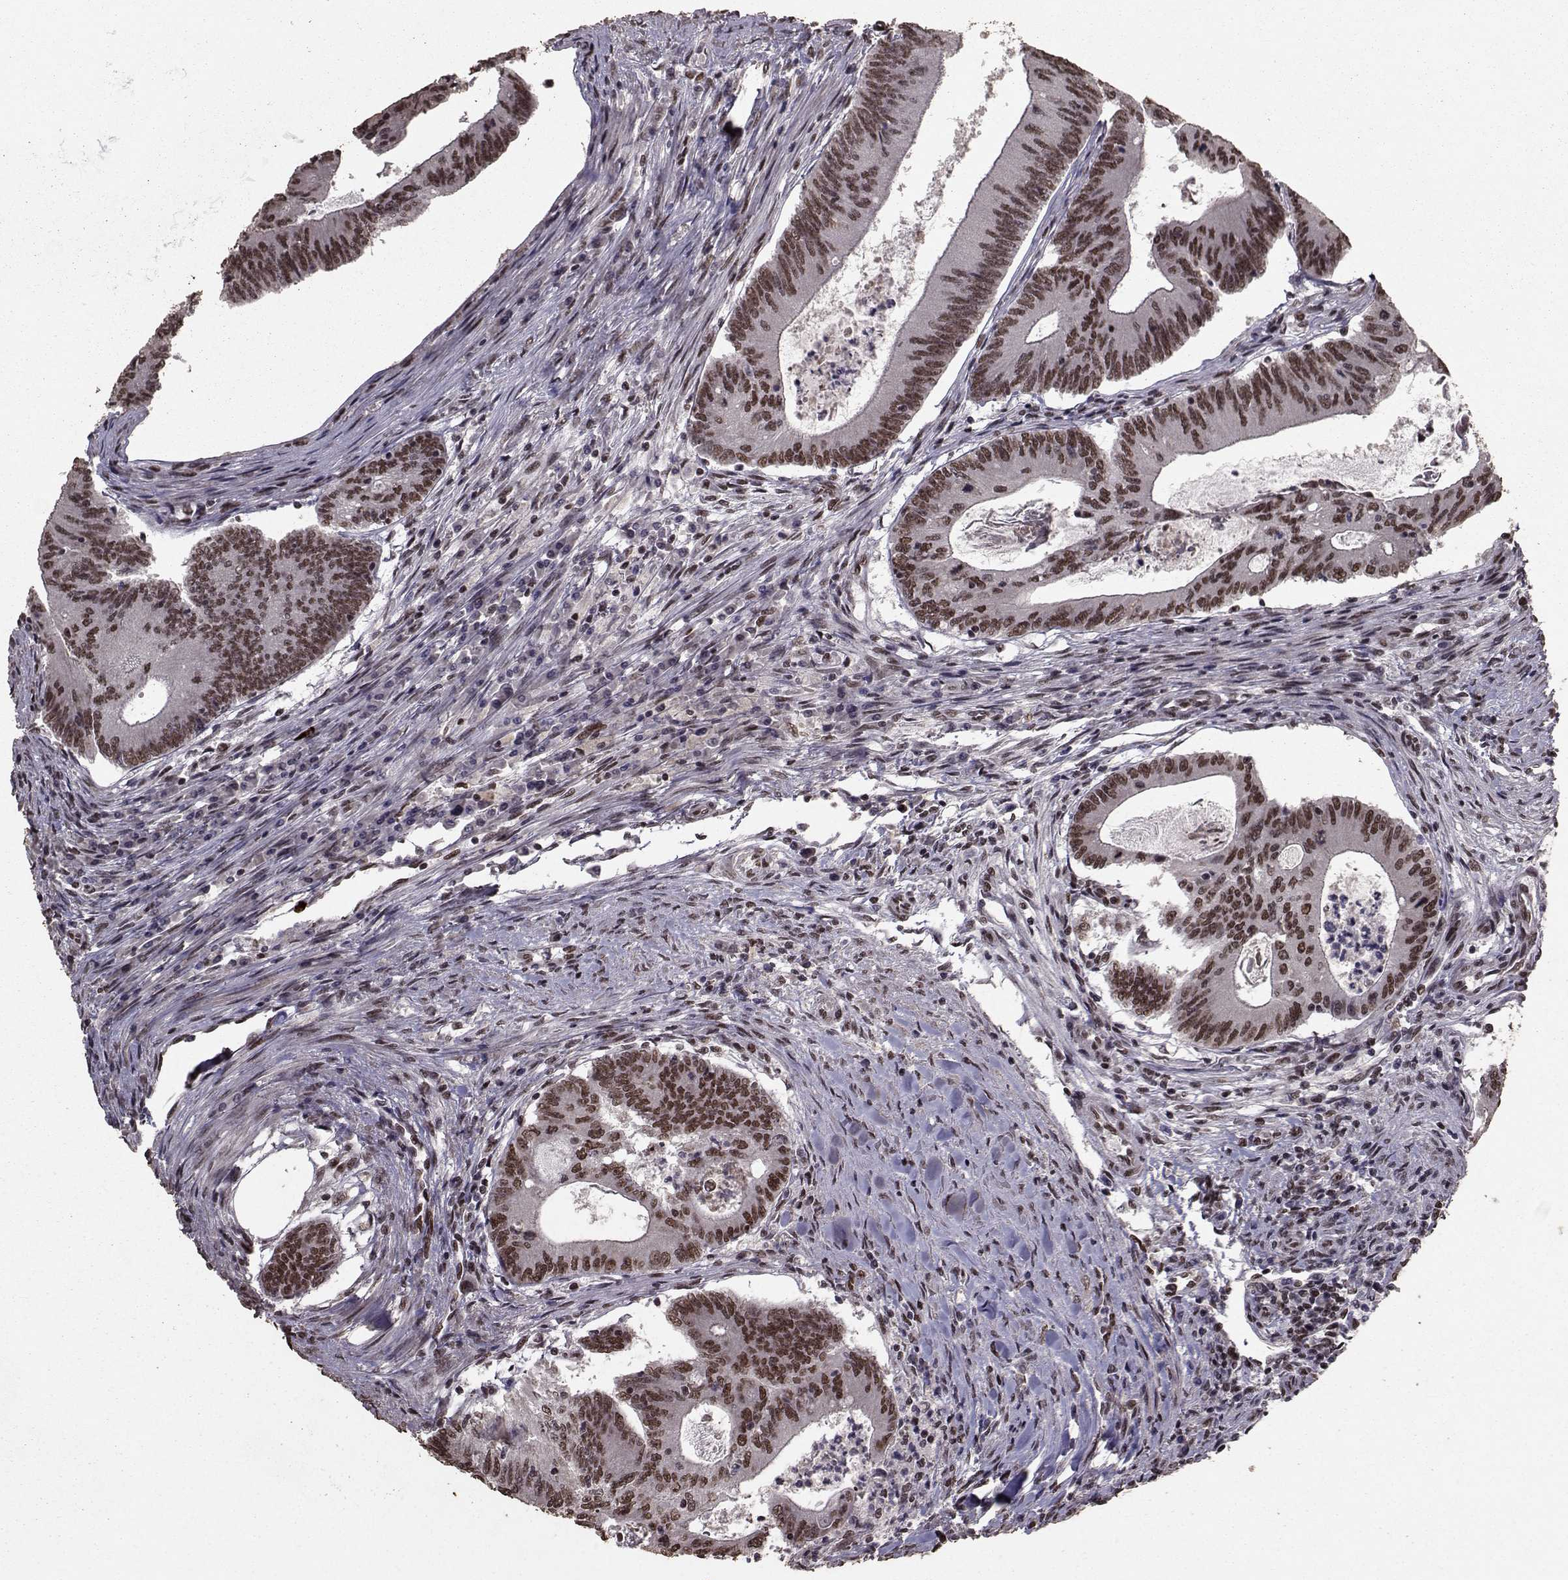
{"staining": {"intensity": "strong", "quantity": ">75%", "location": "nuclear"}, "tissue": "colorectal cancer", "cell_type": "Tumor cells", "image_type": "cancer", "snomed": [{"axis": "morphology", "description": "Adenocarcinoma, NOS"}, {"axis": "topography", "description": "Colon"}], "caption": "DAB immunohistochemical staining of colorectal adenocarcinoma exhibits strong nuclear protein expression in about >75% of tumor cells. (DAB (3,3'-diaminobenzidine) IHC, brown staining for protein, blue staining for nuclei).", "gene": "SF1", "patient": {"sex": "female", "age": 70}}